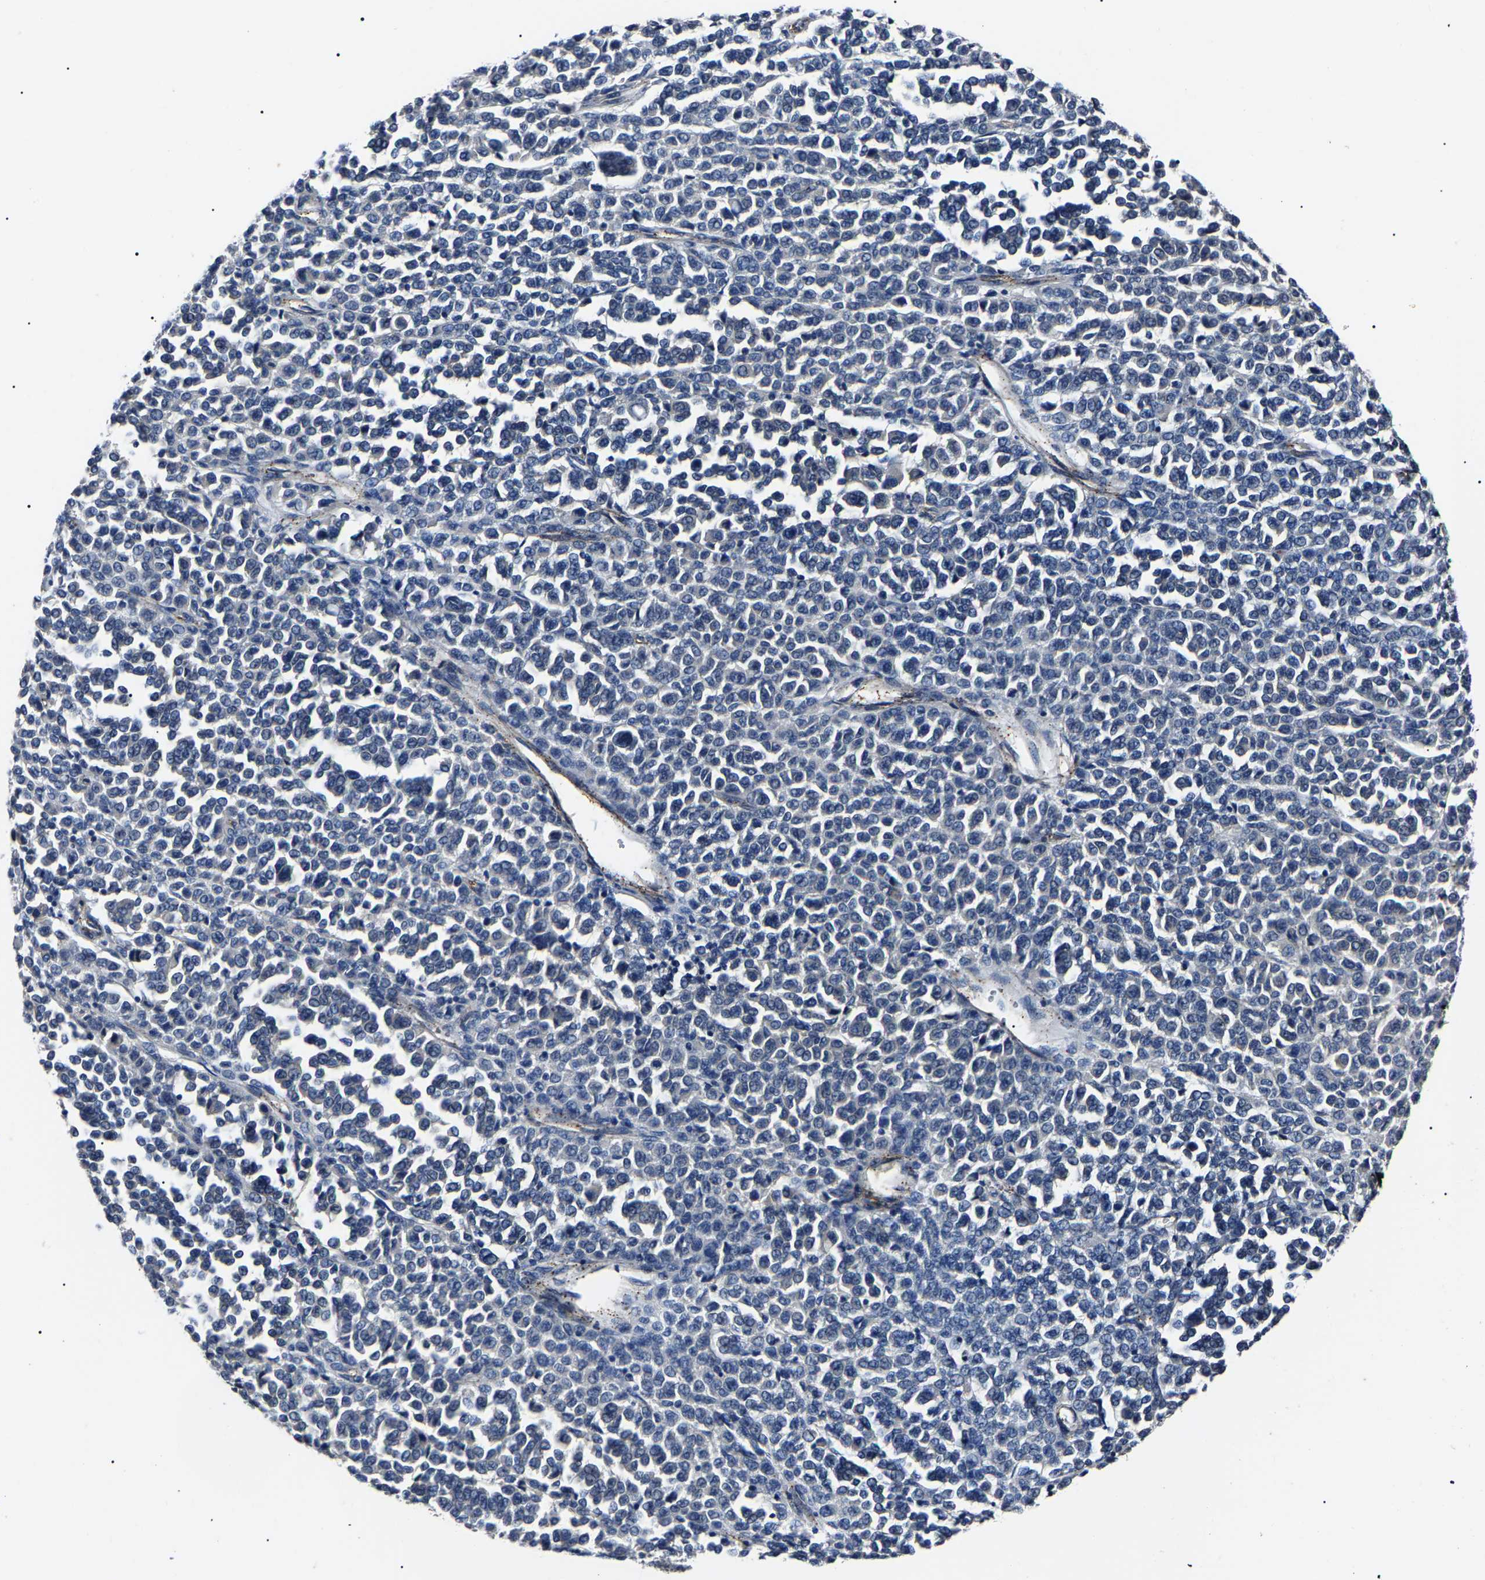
{"staining": {"intensity": "negative", "quantity": "none", "location": "none"}, "tissue": "melanoma", "cell_type": "Tumor cells", "image_type": "cancer", "snomed": [{"axis": "morphology", "description": "Malignant melanoma, Metastatic site"}, {"axis": "topography", "description": "Pancreas"}], "caption": "Histopathology image shows no protein expression in tumor cells of malignant melanoma (metastatic site) tissue.", "gene": "KLHL42", "patient": {"sex": "female", "age": 30}}